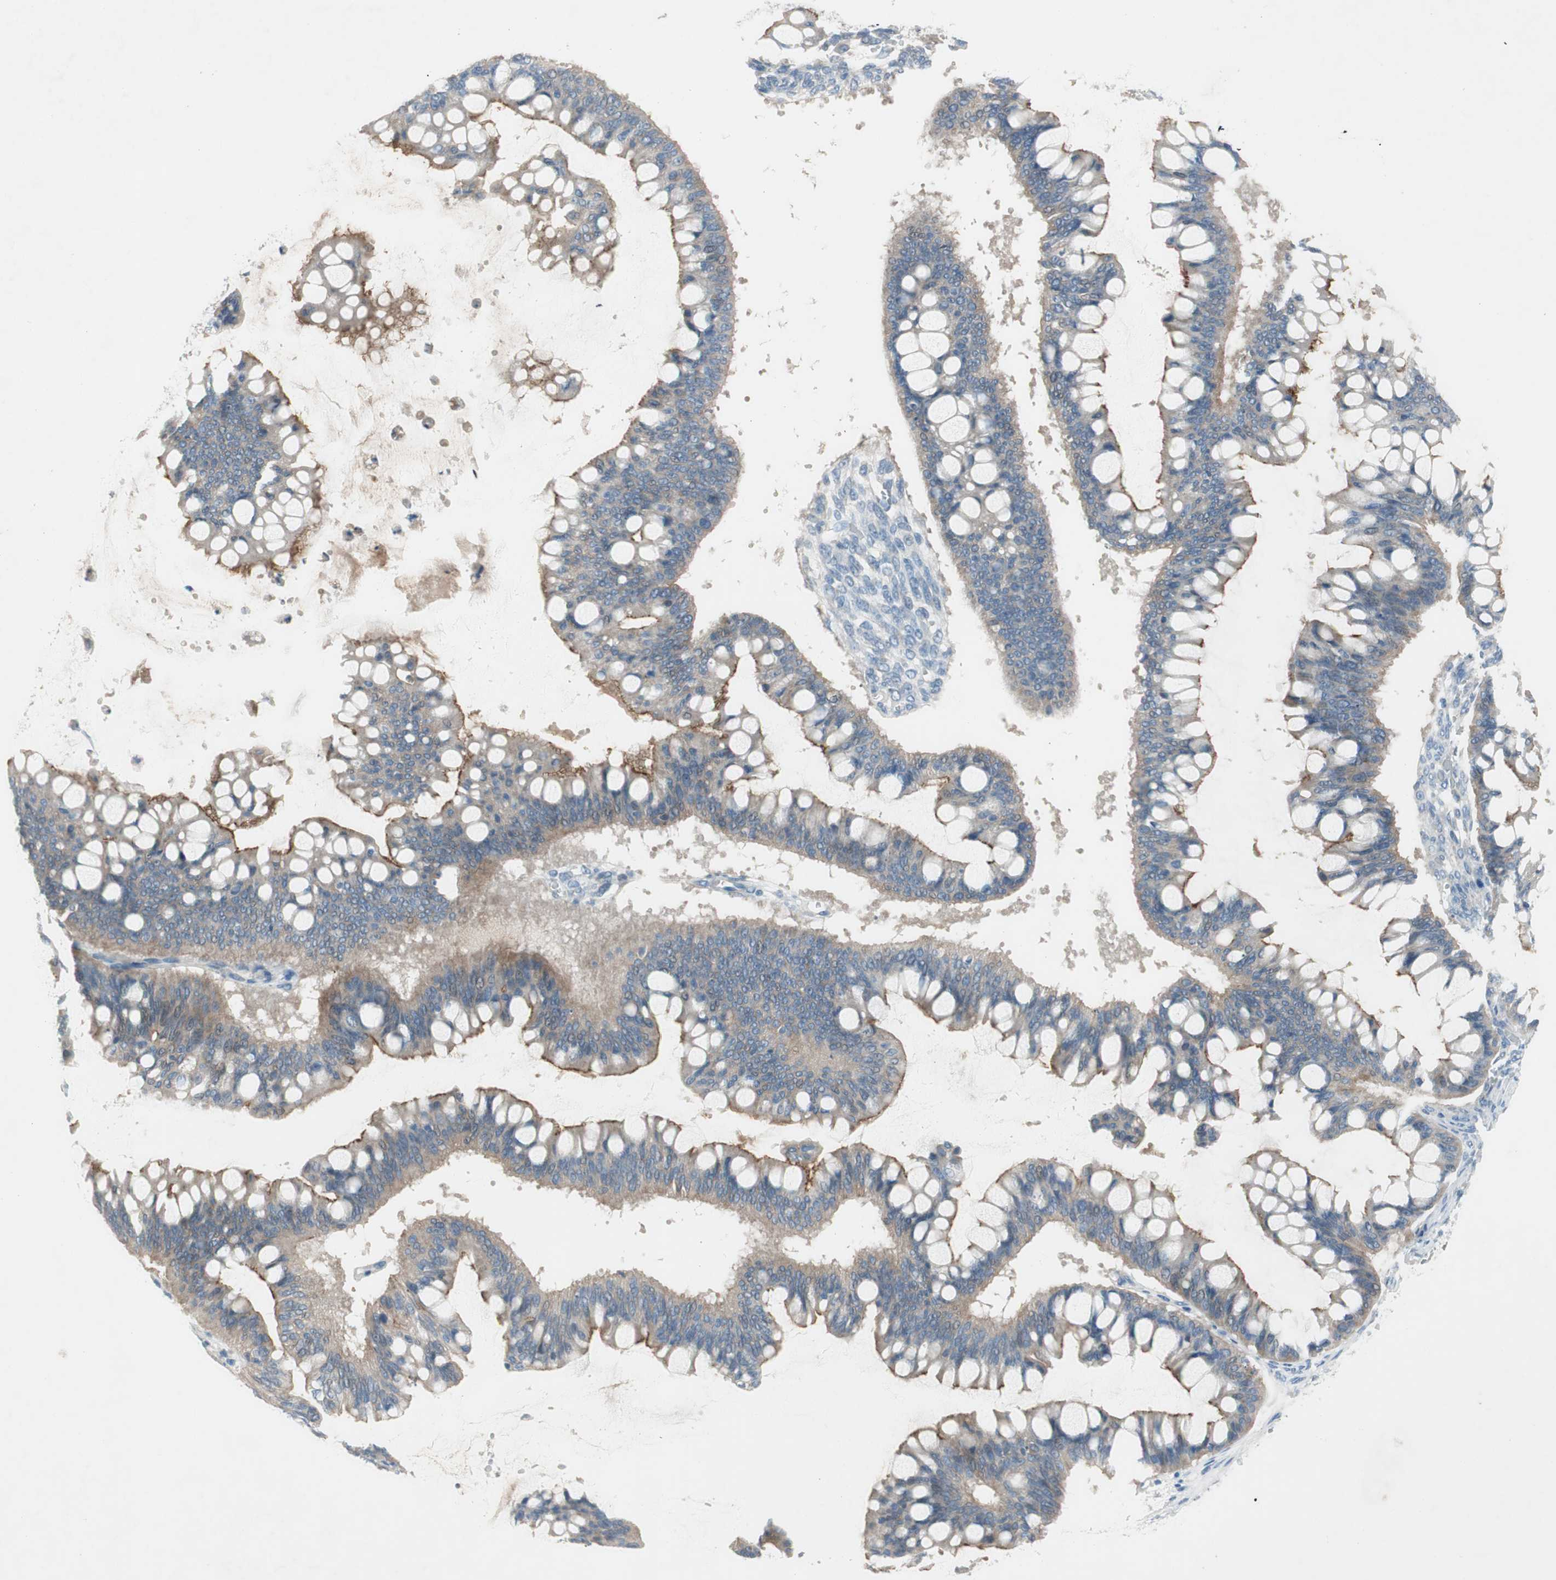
{"staining": {"intensity": "moderate", "quantity": "25%-75%", "location": "cytoplasmic/membranous"}, "tissue": "ovarian cancer", "cell_type": "Tumor cells", "image_type": "cancer", "snomed": [{"axis": "morphology", "description": "Cystadenocarcinoma, mucinous, NOS"}, {"axis": "topography", "description": "Ovary"}], "caption": "Protein expression analysis of mucinous cystadenocarcinoma (ovarian) exhibits moderate cytoplasmic/membranous staining in approximately 25%-75% of tumor cells.", "gene": "PRRG4", "patient": {"sex": "female", "age": 73}}